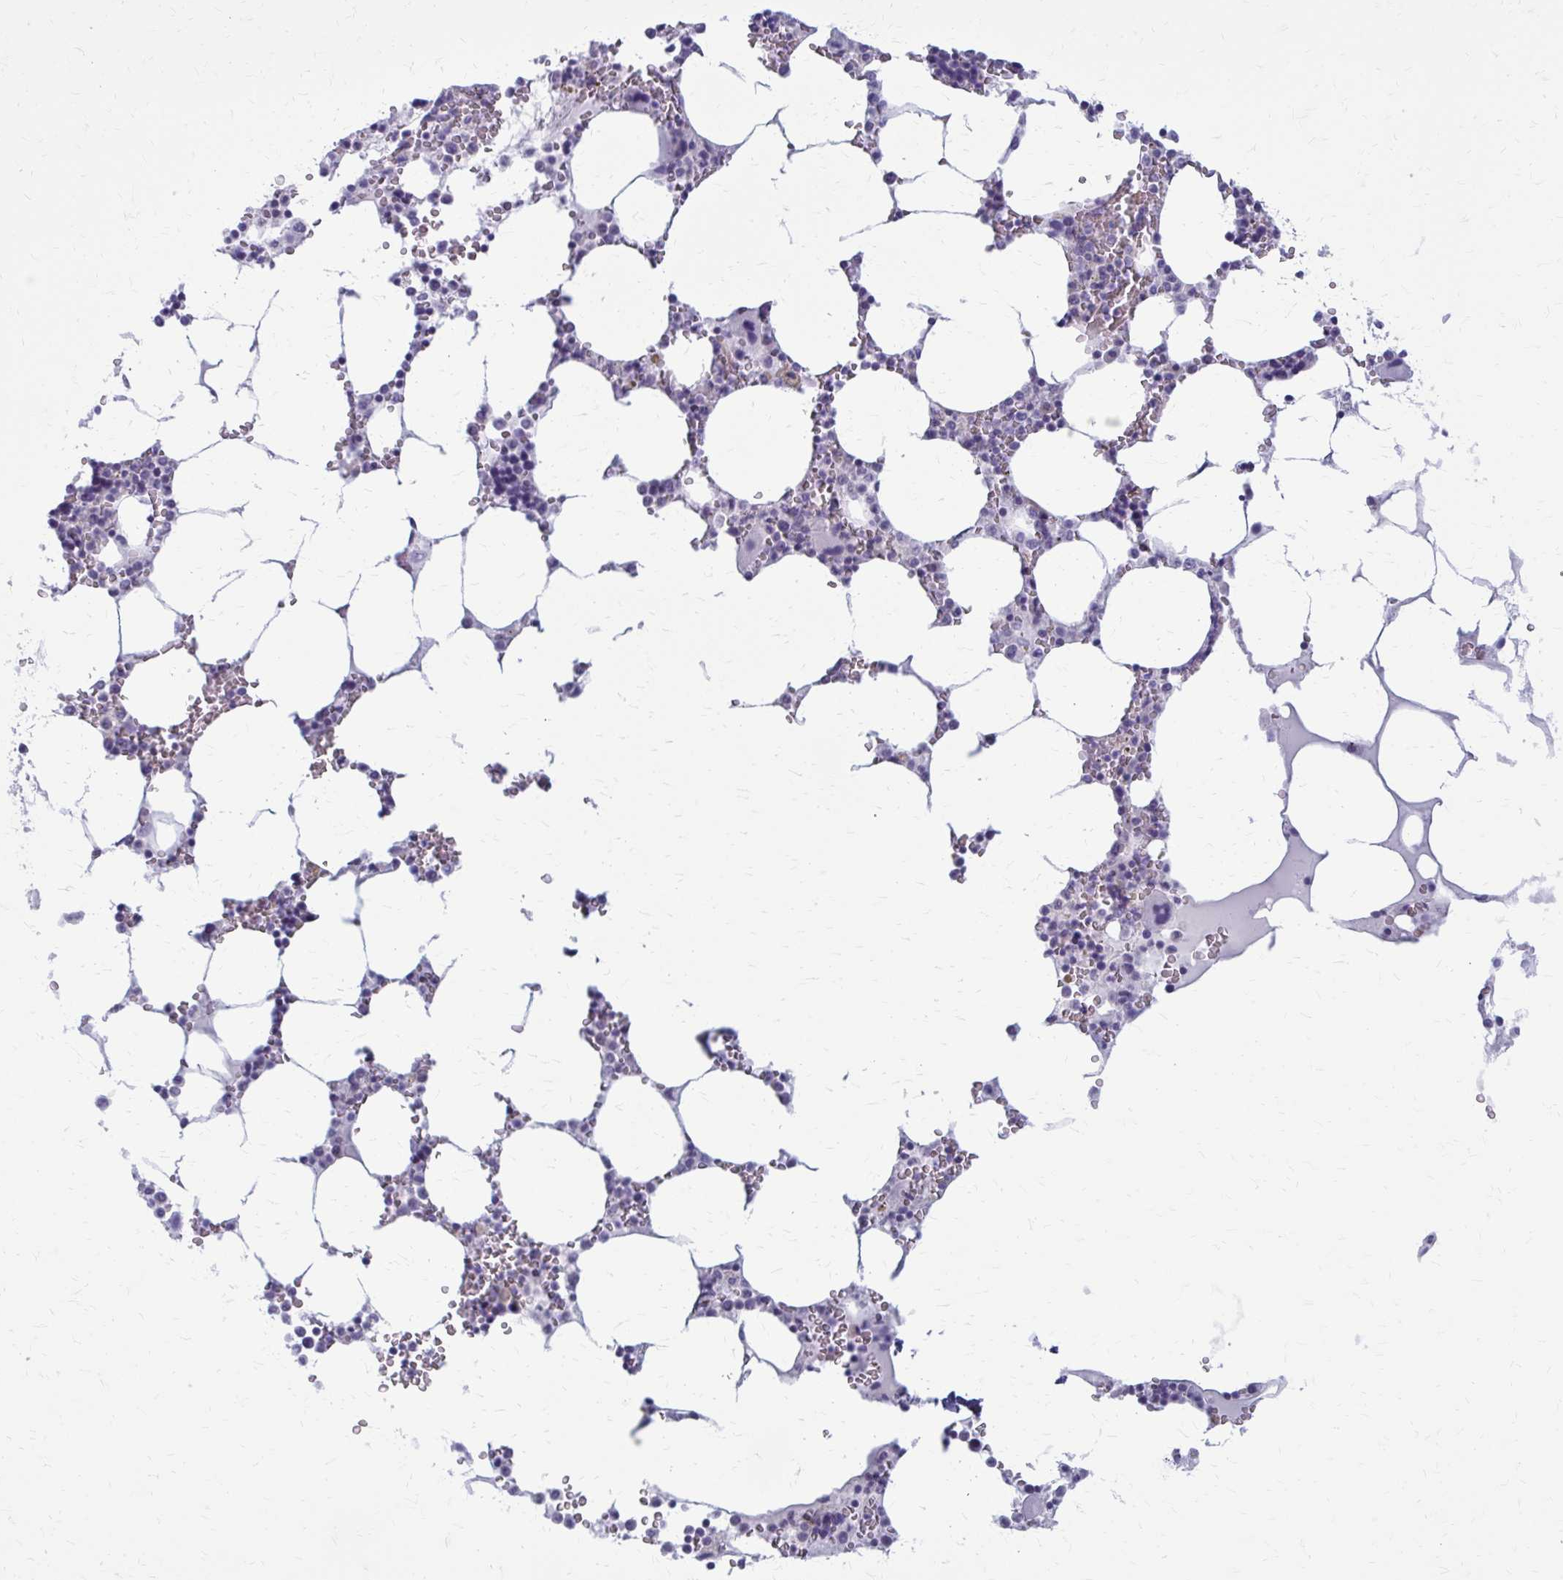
{"staining": {"intensity": "negative", "quantity": "none", "location": "none"}, "tissue": "bone marrow", "cell_type": "Hematopoietic cells", "image_type": "normal", "snomed": [{"axis": "morphology", "description": "Normal tissue, NOS"}, {"axis": "topography", "description": "Bone marrow"}], "caption": "Histopathology image shows no significant protein positivity in hematopoietic cells of unremarkable bone marrow. (Stains: DAB immunohistochemistry (IHC) with hematoxylin counter stain, Microscopy: brightfield microscopy at high magnification).", "gene": "DEPP1", "patient": {"sex": "male", "age": 64}}